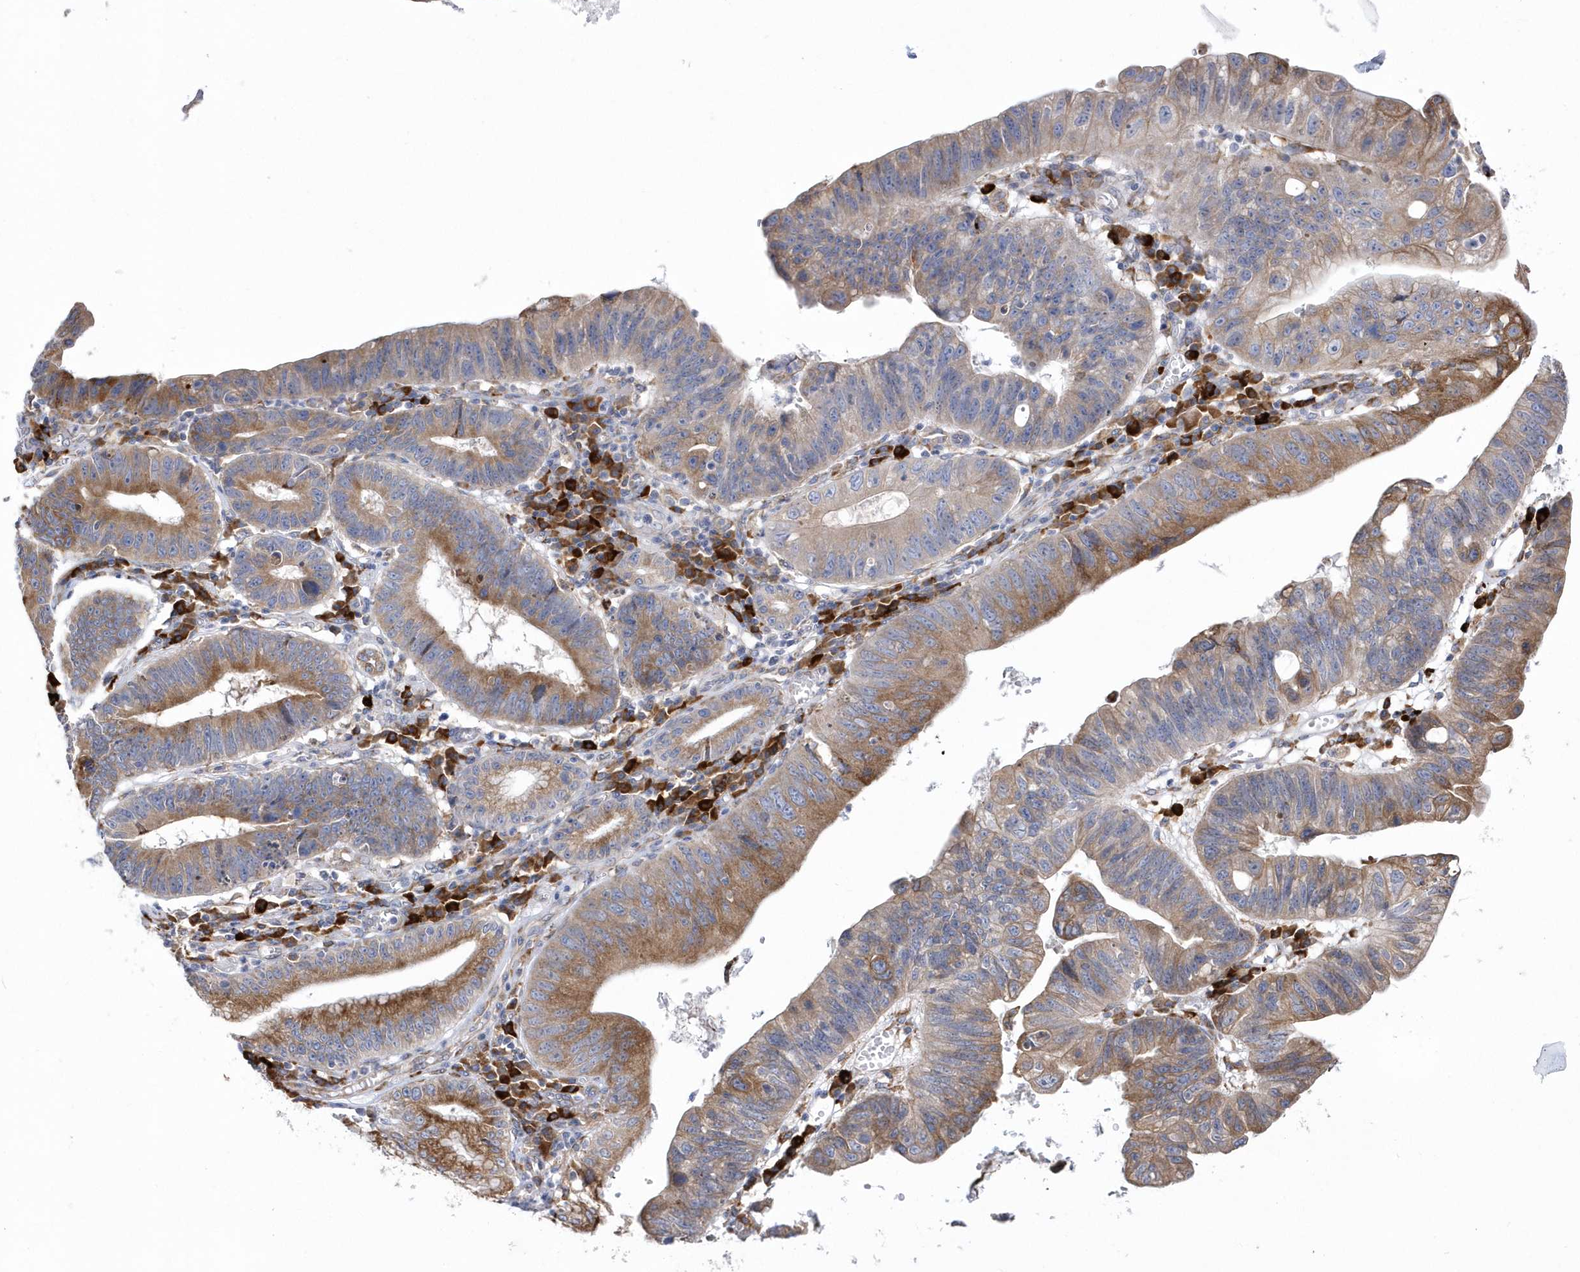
{"staining": {"intensity": "moderate", "quantity": ">75%", "location": "cytoplasmic/membranous"}, "tissue": "stomach cancer", "cell_type": "Tumor cells", "image_type": "cancer", "snomed": [{"axis": "morphology", "description": "Adenocarcinoma, NOS"}, {"axis": "topography", "description": "Stomach"}], "caption": "Protein expression by immunohistochemistry (IHC) shows moderate cytoplasmic/membranous positivity in approximately >75% of tumor cells in stomach cancer.", "gene": "MED31", "patient": {"sex": "male", "age": 59}}